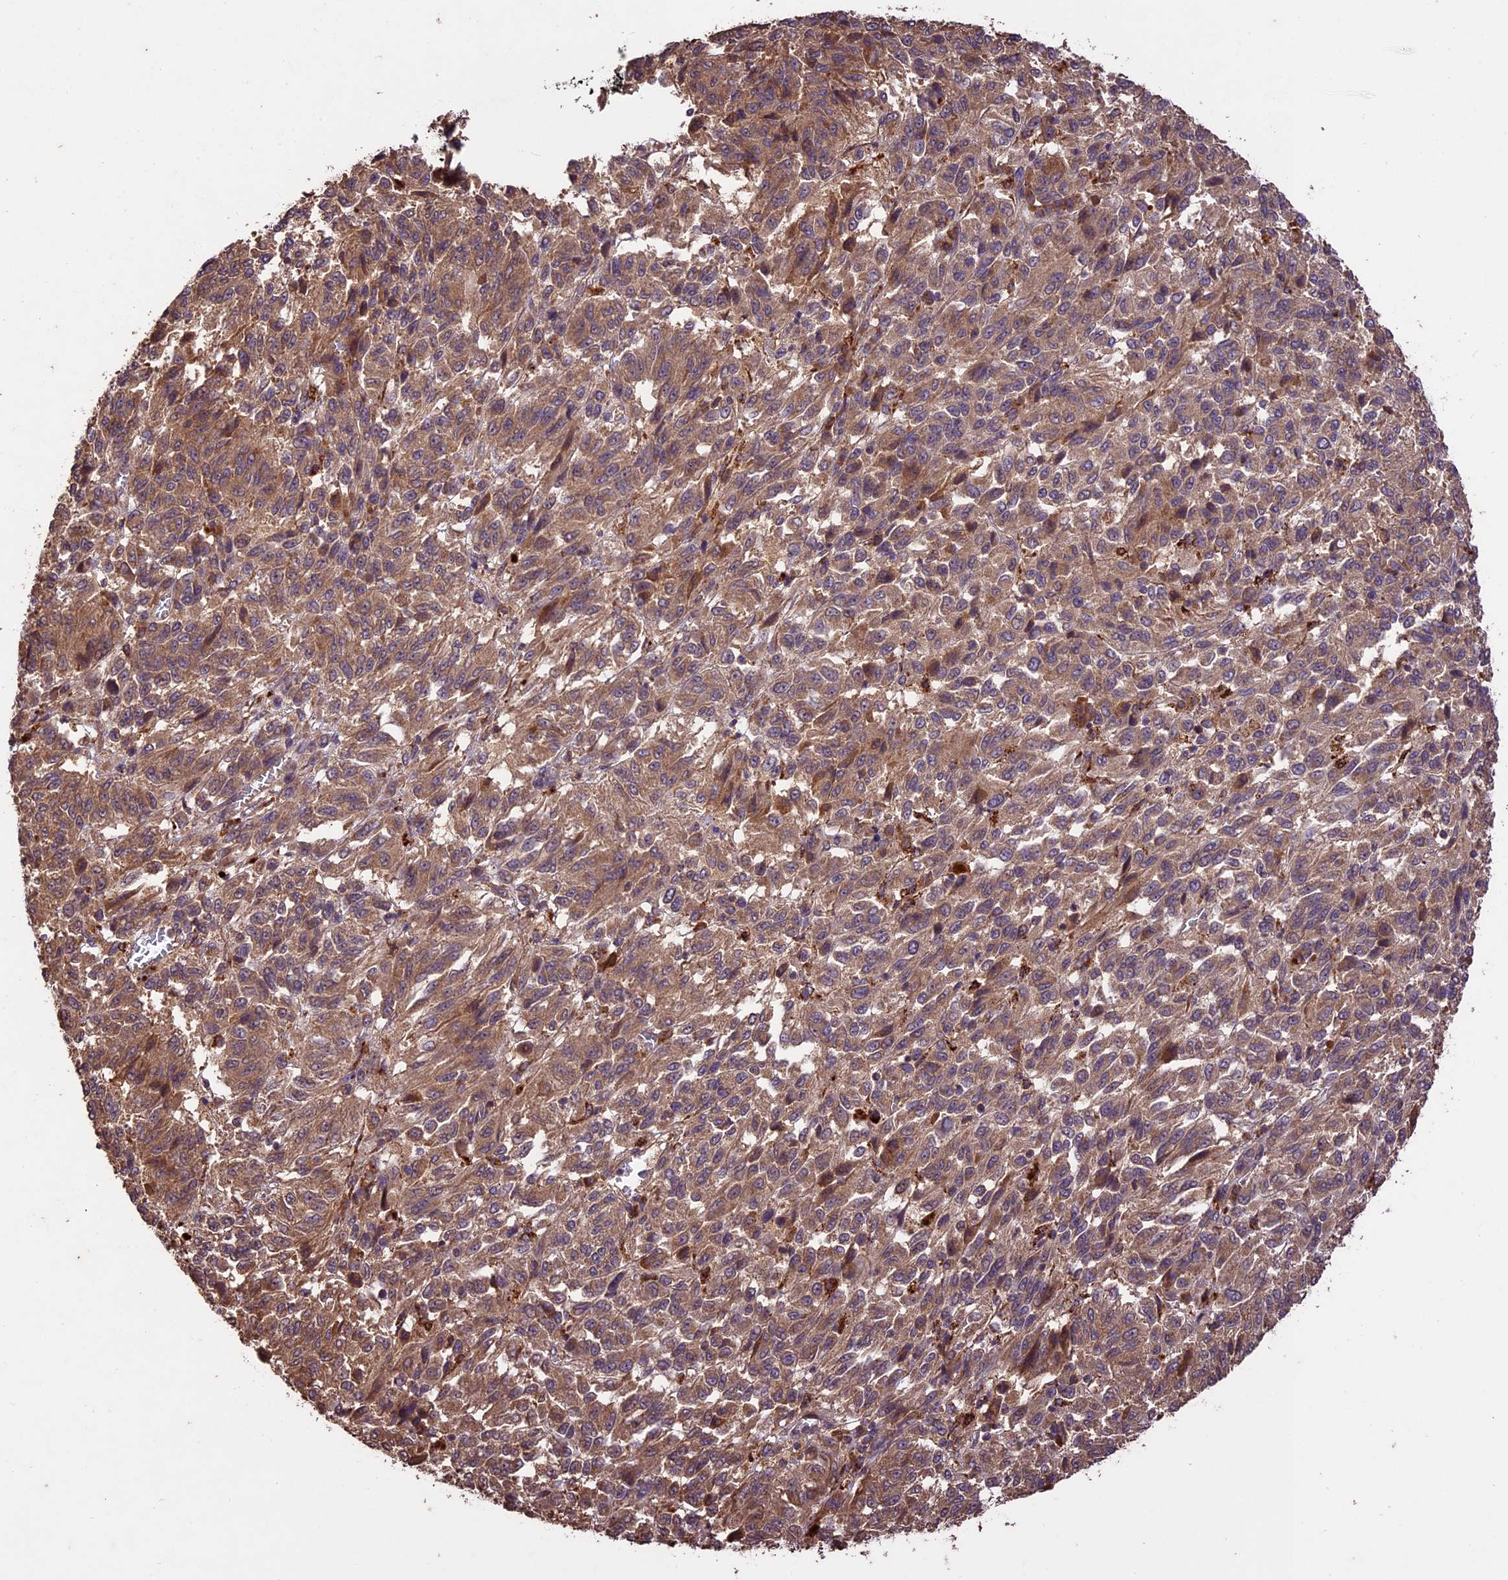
{"staining": {"intensity": "moderate", "quantity": ">75%", "location": "cytoplasmic/membranous"}, "tissue": "melanoma", "cell_type": "Tumor cells", "image_type": "cancer", "snomed": [{"axis": "morphology", "description": "Malignant melanoma, Metastatic site"}, {"axis": "topography", "description": "Lung"}], "caption": "Tumor cells demonstrate medium levels of moderate cytoplasmic/membranous staining in about >75% of cells in human melanoma. (DAB = brown stain, brightfield microscopy at high magnification).", "gene": "CRLF1", "patient": {"sex": "male", "age": 64}}